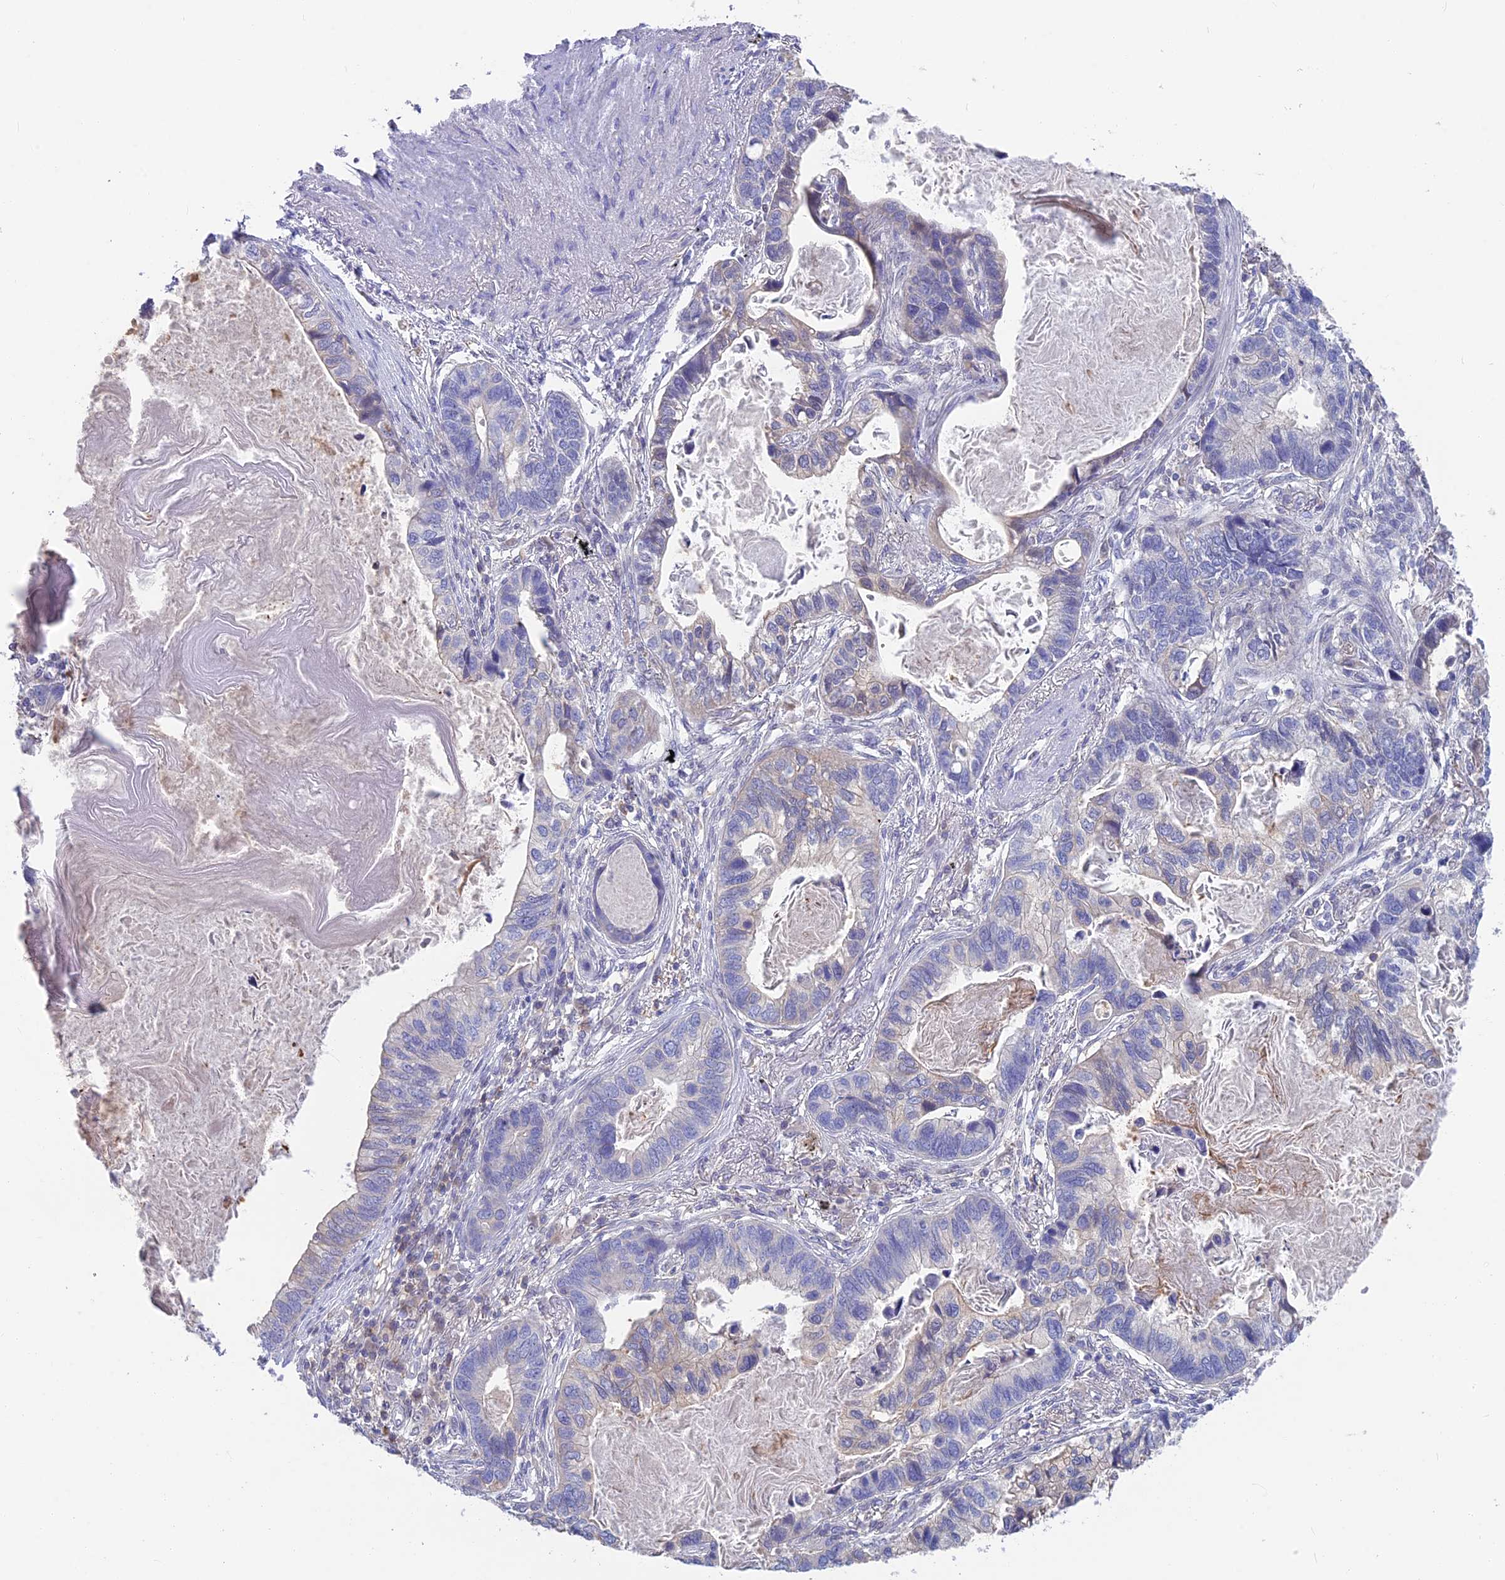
{"staining": {"intensity": "negative", "quantity": "none", "location": "none"}, "tissue": "lung cancer", "cell_type": "Tumor cells", "image_type": "cancer", "snomed": [{"axis": "morphology", "description": "Adenocarcinoma, NOS"}, {"axis": "topography", "description": "Lung"}], "caption": "DAB (3,3'-diaminobenzidine) immunohistochemical staining of human lung adenocarcinoma displays no significant expression in tumor cells. (DAB IHC visualized using brightfield microscopy, high magnification).", "gene": "SNAP91", "patient": {"sex": "male", "age": 67}}